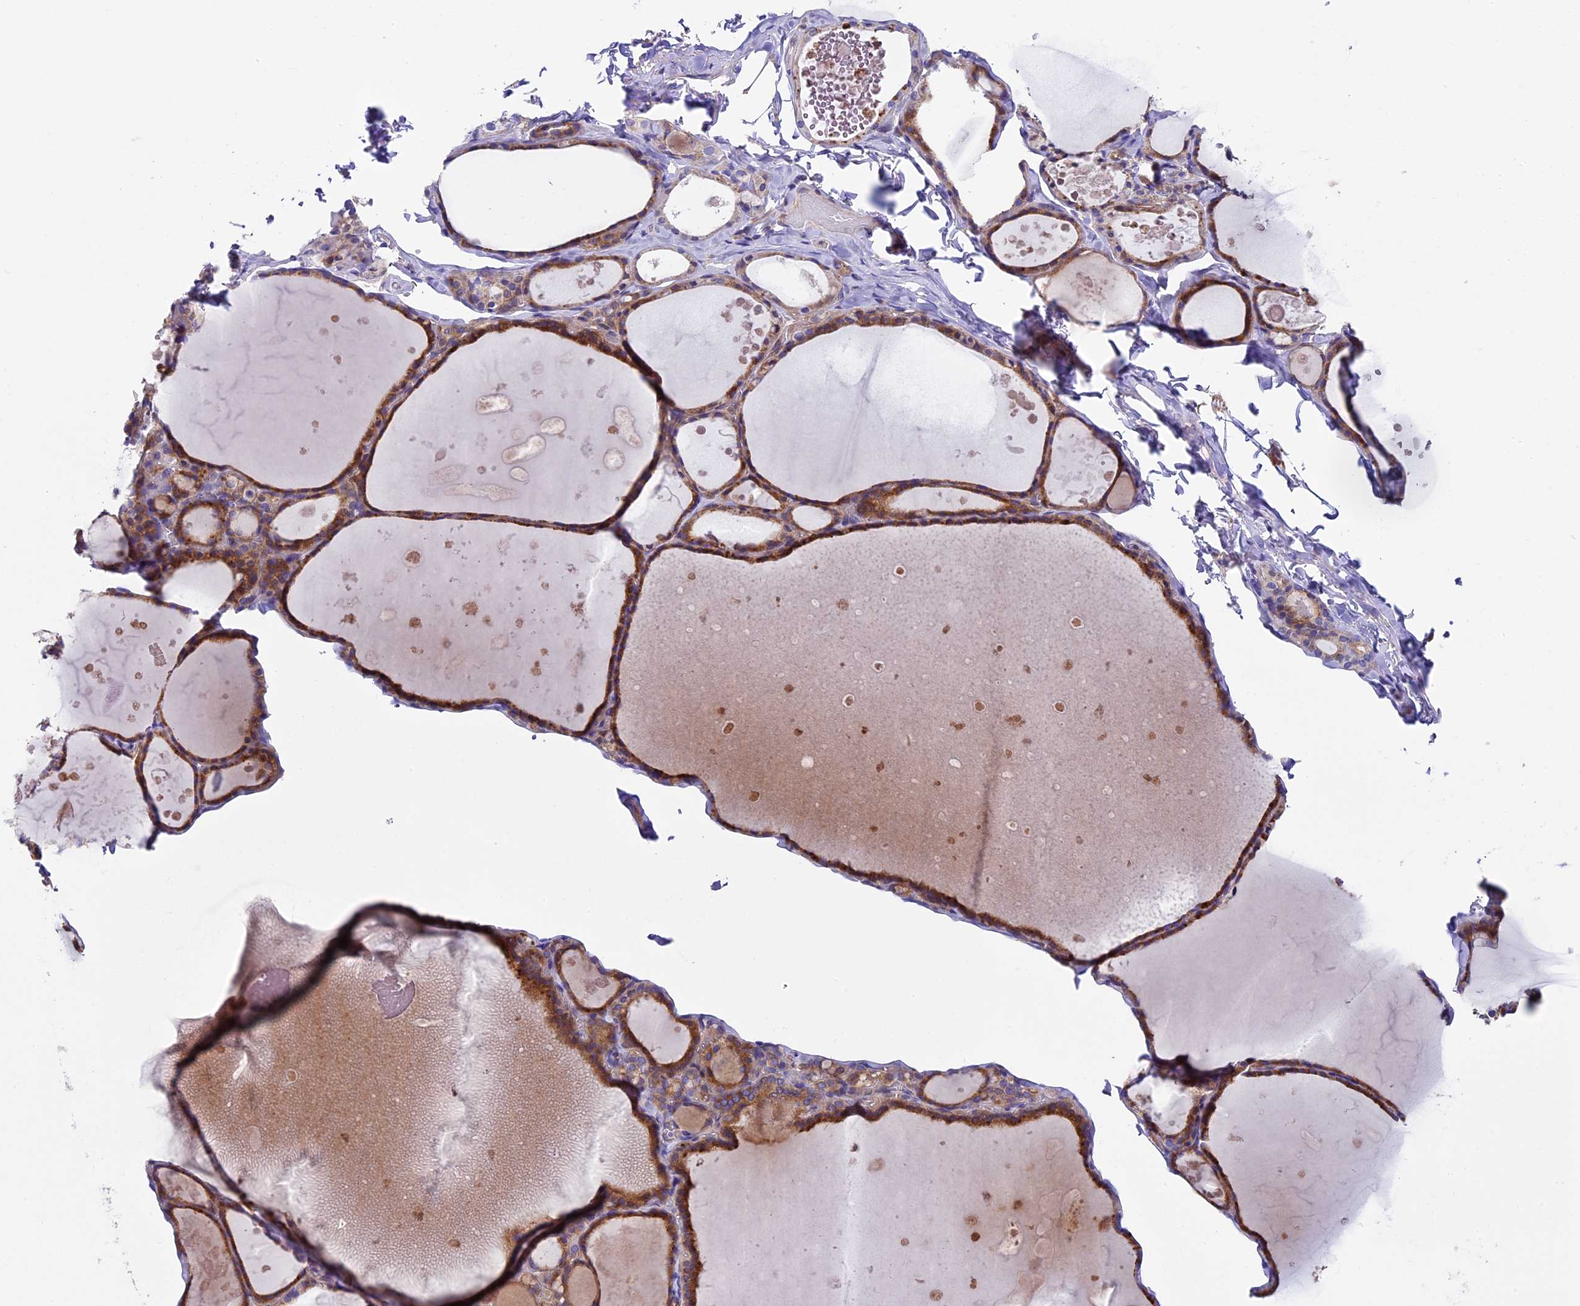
{"staining": {"intensity": "moderate", "quantity": ">75%", "location": "cytoplasmic/membranous"}, "tissue": "thyroid gland", "cell_type": "Glandular cells", "image_type": "normal", "snomed": [{"axis": "morphology", "description": "Normal tissue, NOS"}, {"axis": "topography", "description": "Thyroid gland"}], "caption": "This micrograph shows immunohistochemistry staining of unremarkable human thyroid gland, with medium moderate cytoplasmic/membranous expression in approximately >75% of glandular cells.", "gene": "PIGU", "patient": {"sex": "male", "age": 56}}